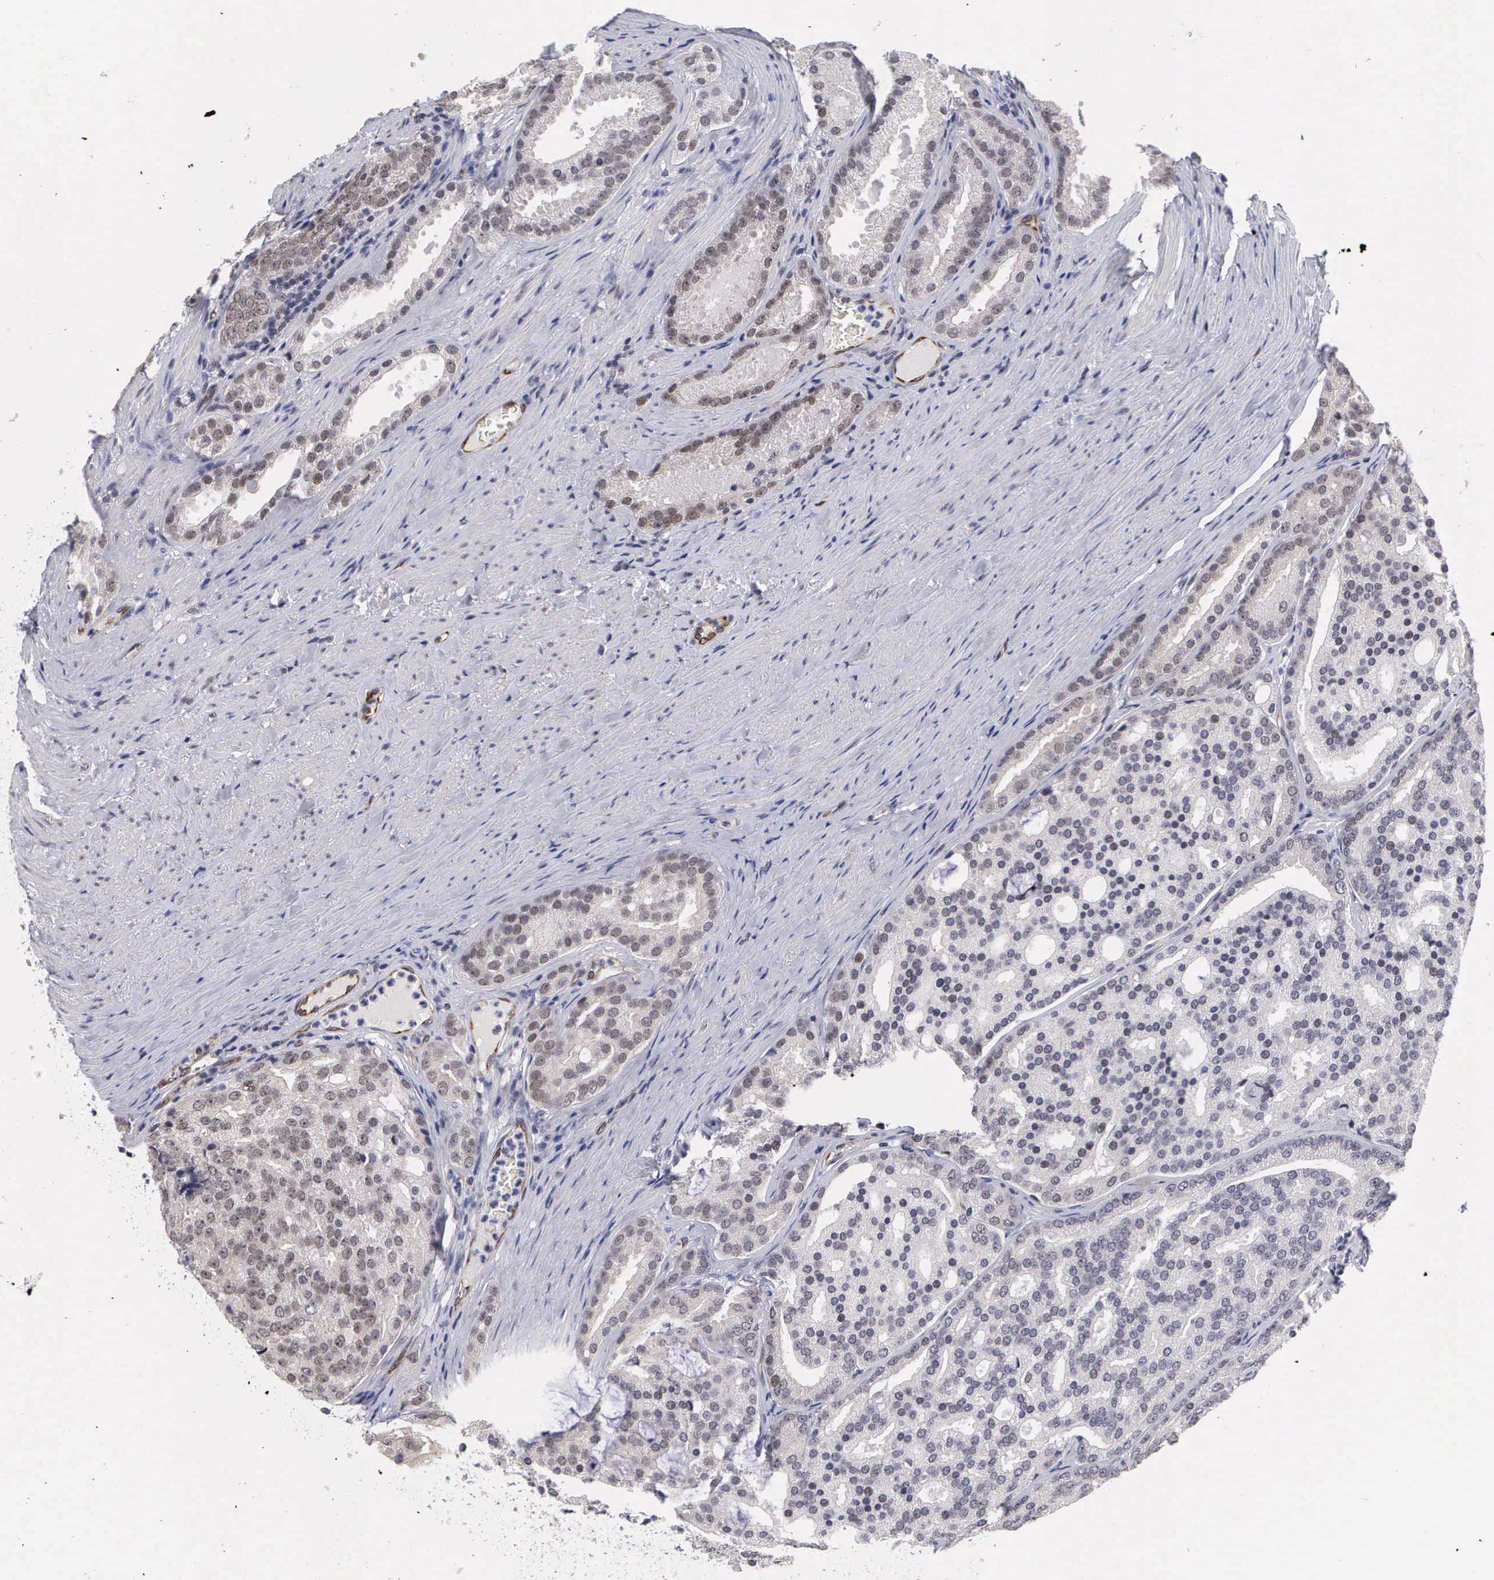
{"staining": {"intensity": "weak", "quantity": ">75%", "location": "nuclear"}, "tissue": "prostate cancer", "cell_type": "Tumor cells", "image_type": "cancer", "snomed": [{"axis": "morphology", "description": "Adenocarcinoma, High grade"}, {"axis": "topography", "description": "Prostate"}], "caption": "Immunohistochemistry staining of high-grade adenocarcinoma (prostate), which displays low levels of weak nuclear staining in approximately >75% of tumor cells indicating weak nuclear protein expression. The staining was performed using DAB (3,3'-diaminobenzidine) (brown) for protein detection and nuclei were counterstained in hematoxylin (blue).", "gene": "MORC2", "patient": {"sex": "male", "age": 64}}